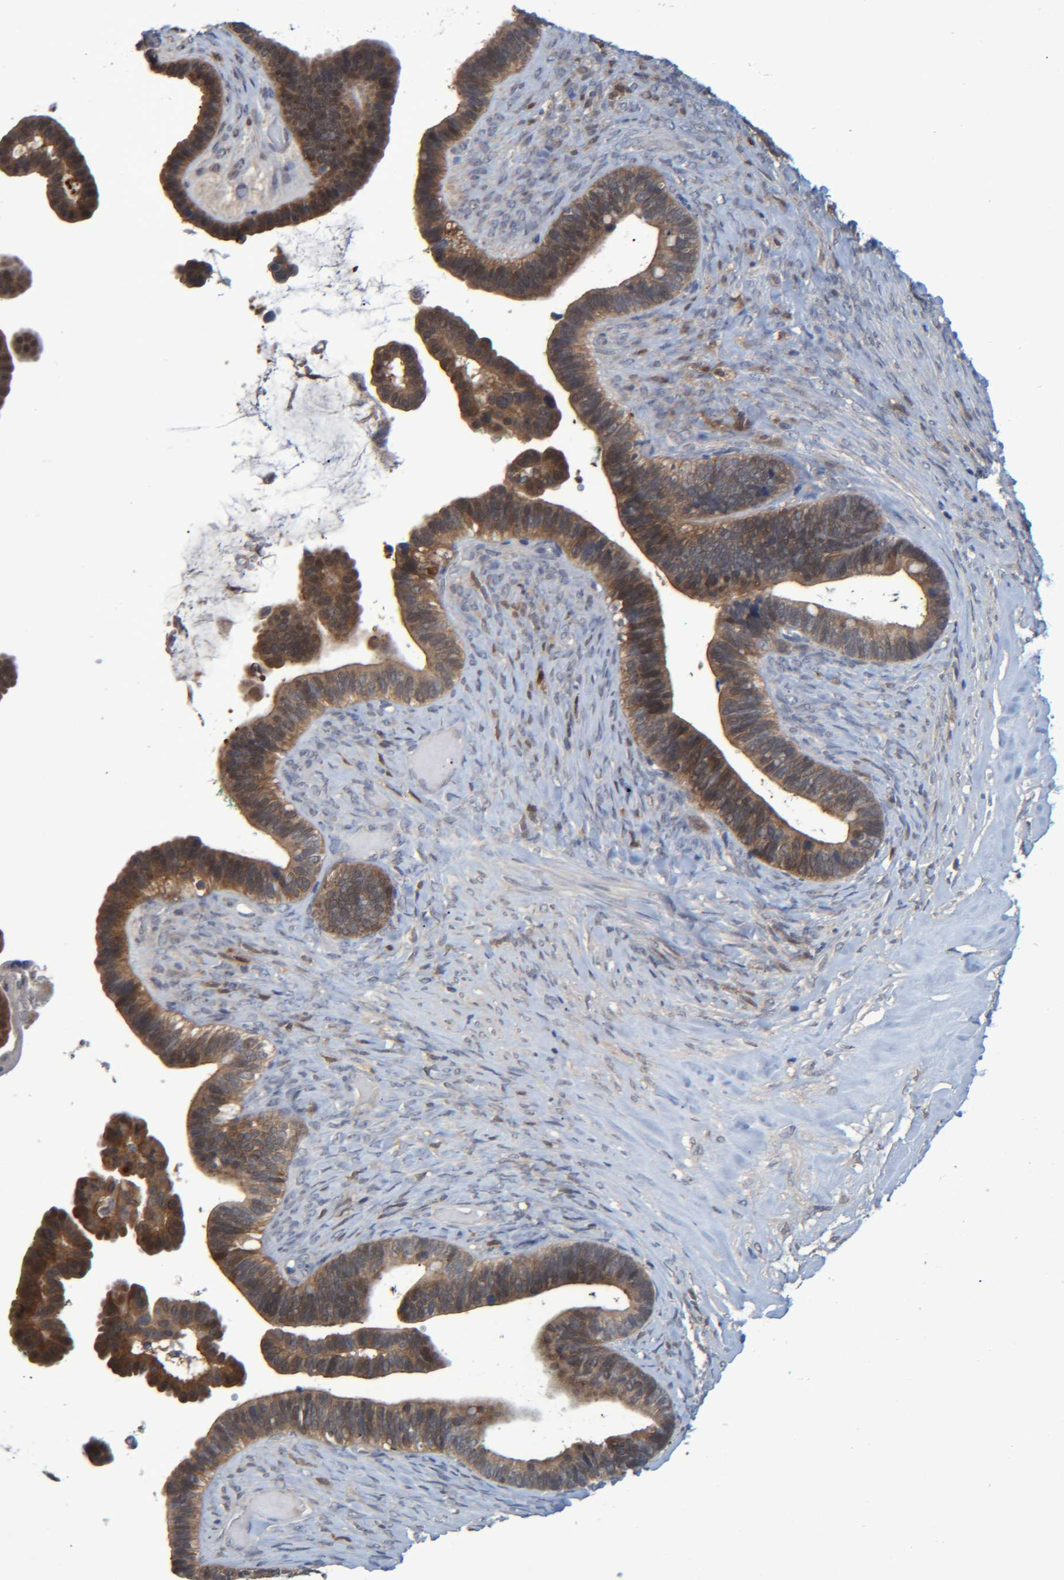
{"staining": {"intensity": "moderate", "quantity": ">75%", "location": "cytoplasmic/membranous"}, "tissue": "ovarian cancer", "cell_type": "Tumor cells", "image_type": "cancer", "snomed": [{"axis": "morphology", "description": "Cystadenocarcinoma, serous, NOS"}, {"axis": "topography", "description": "Ovary"}], "caption": "DAB (3,3'-diaminobenzidine) immunohistochemical staining of human ovarian cancer exhibits moderate cytoplasmic/membranous protein positivity in about >75% of tumor cells.", "gene": "PCYT2", "patient": {"sex": "female", "age": 56}}